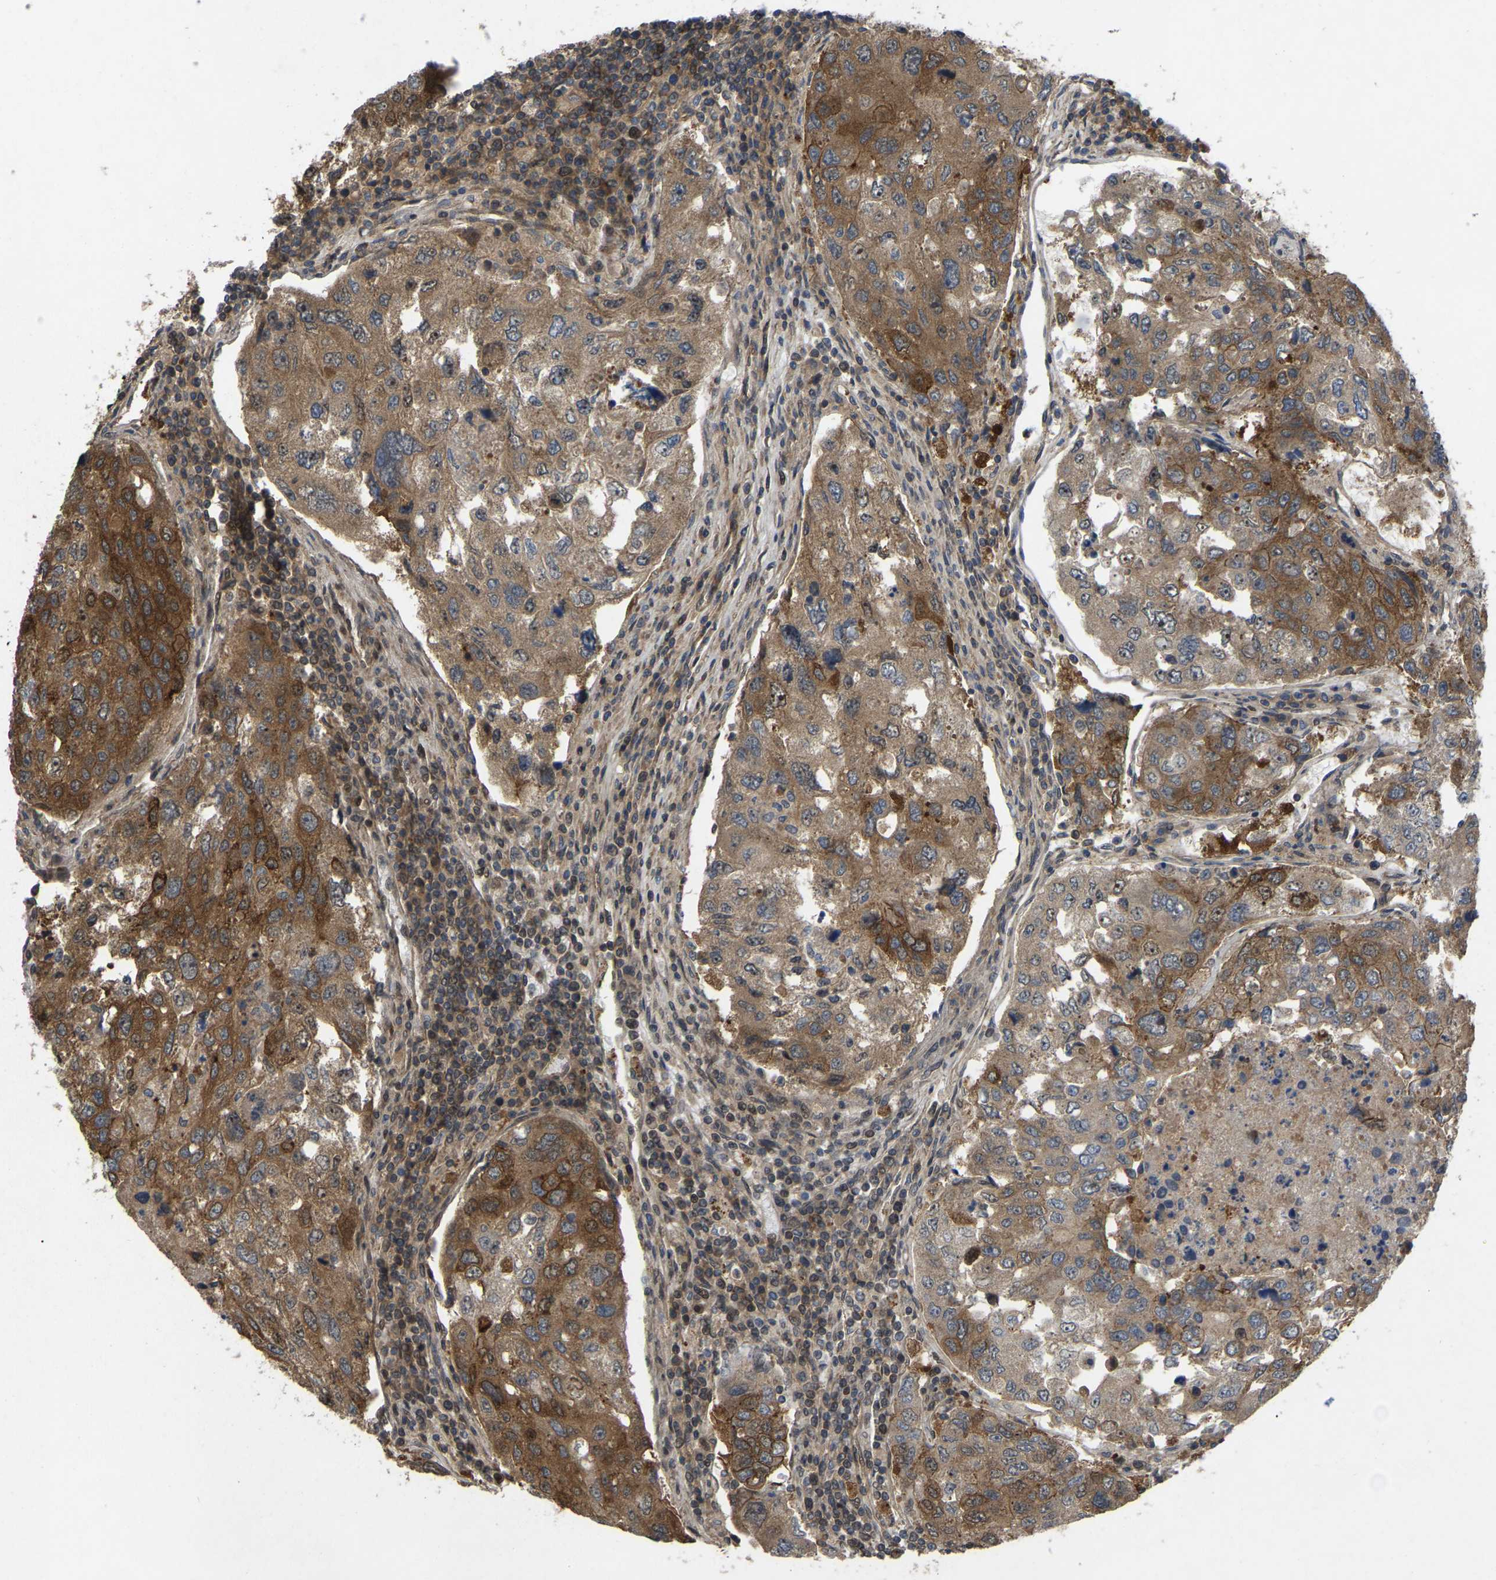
{"staining": {"intensity": "moderate", "quantity": ">75%", "location": "cytoplasmic/membranous,nuclear"}, "tissue": "urothelial cancer", "cell_type": "Tumor cells", "image_type": "cancer", "snomed": [{"axis": "morphology", "description": "Urothelial carcinoma, High grade"}, {"axis": "topography", "description": "Lymph node"}, {"axis": "topography", "description": "Urinary bladder"}], "caption": "Protein expression by immunohistochemistry (IHC) demonstrates moderate cytoplasmic/membranous and nuclear expression in approximately >75% of tumor cells in urothelial cancer. Immunohistochemistry stains the protein in brown and the nuclei are stained blue.", "gene": "KIAA1549", "patient": {"sex": "male", "age": 51}}